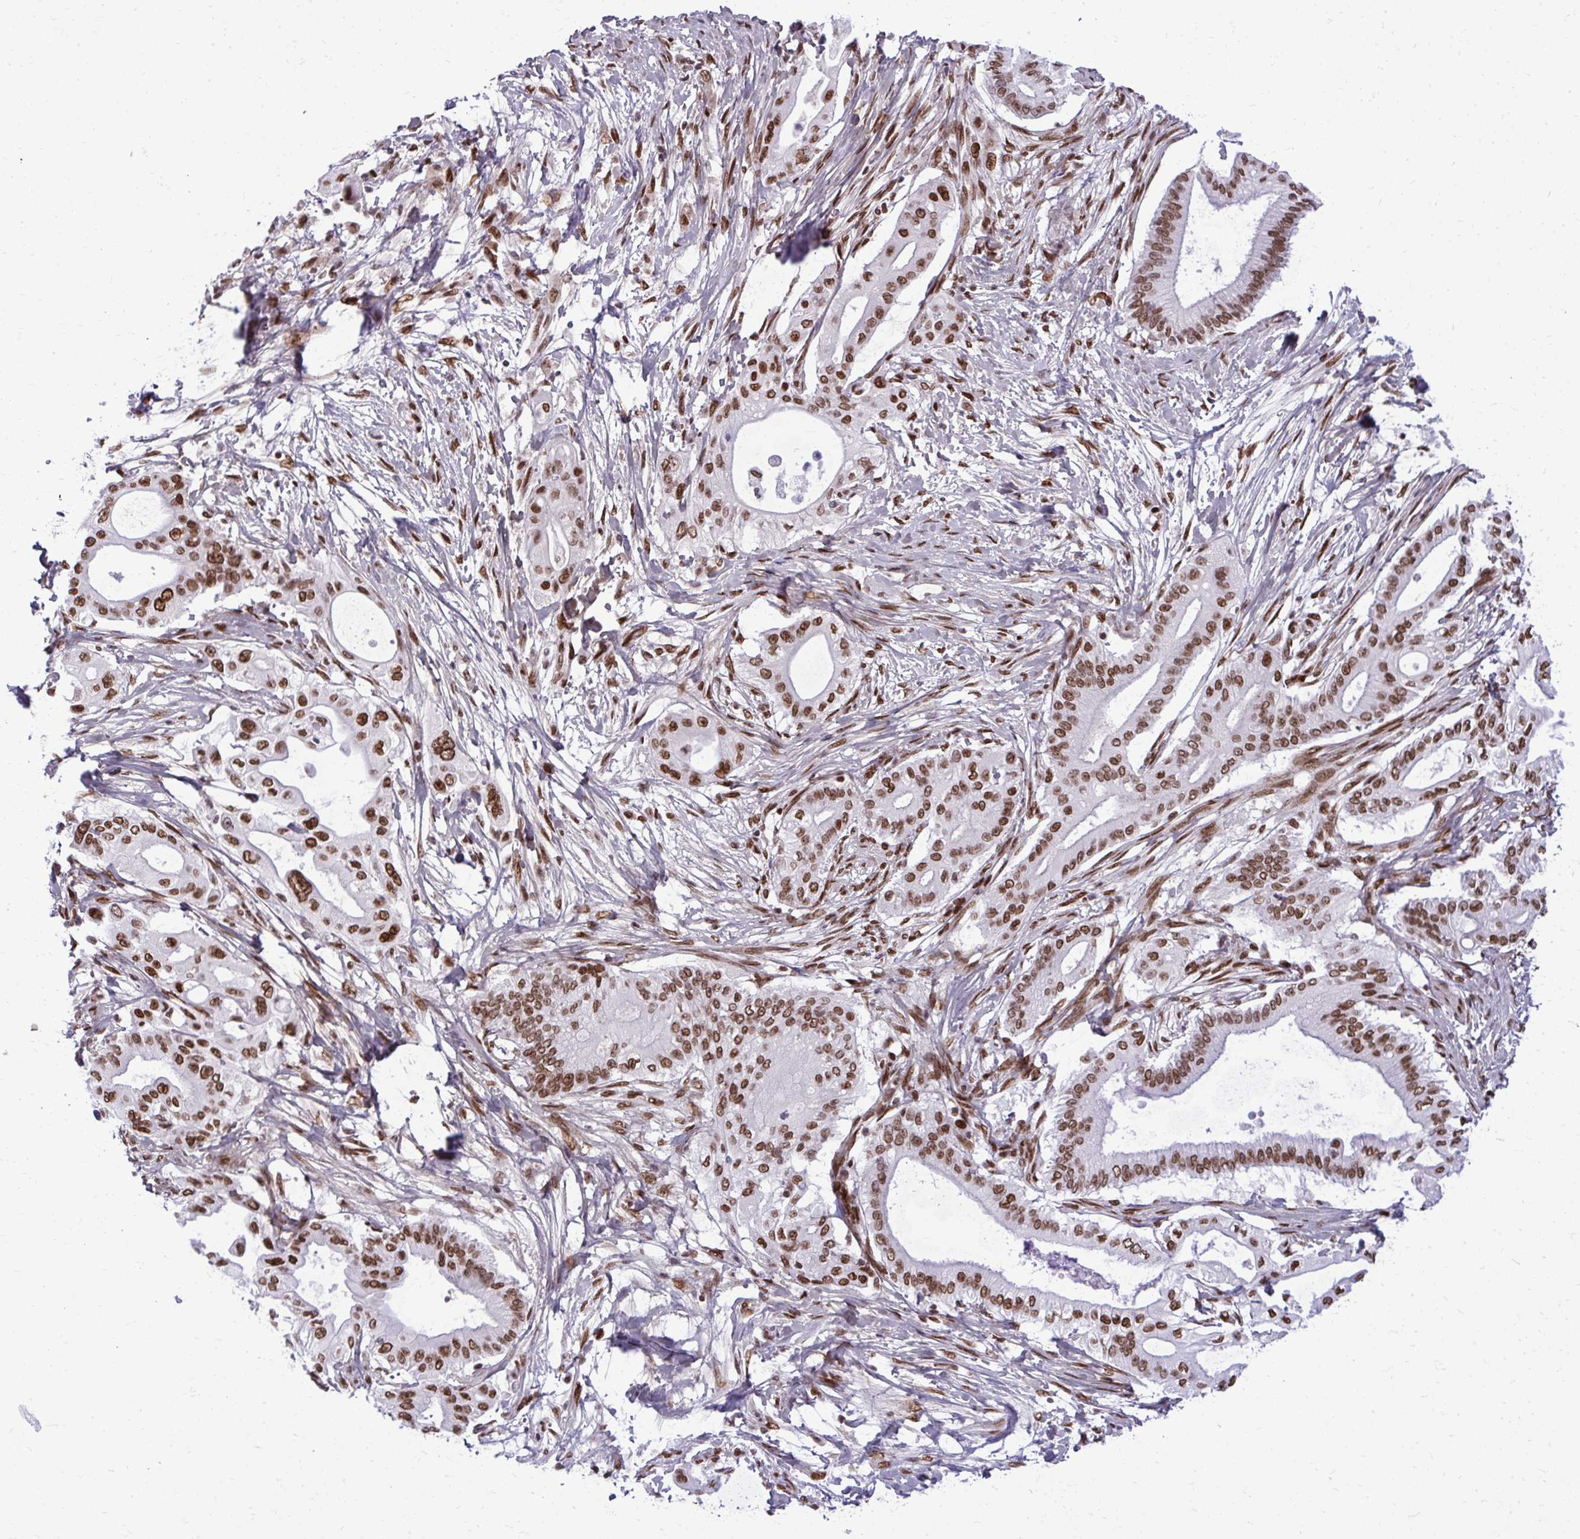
{"staining": {"intensity": "moderate", "quantity": ">75%", "location": "nuclear"}, "tissue": "pancreatic cancer", "cell_type": "Tumor cells", "image_type": "cancer", "snomed": [{"axis": "morphology", "description": "Adenocarcinoma, NOS"}, {"axis": "topography", "description": "Pancreas"}], "caption": "Brown immunohistochemical staining in human pancreatic cancer shows moderate nuclear expression in approximately >75% of tumor cells.", "gene": "CDYL", "patient": {"sex": "male", "age": 68}}